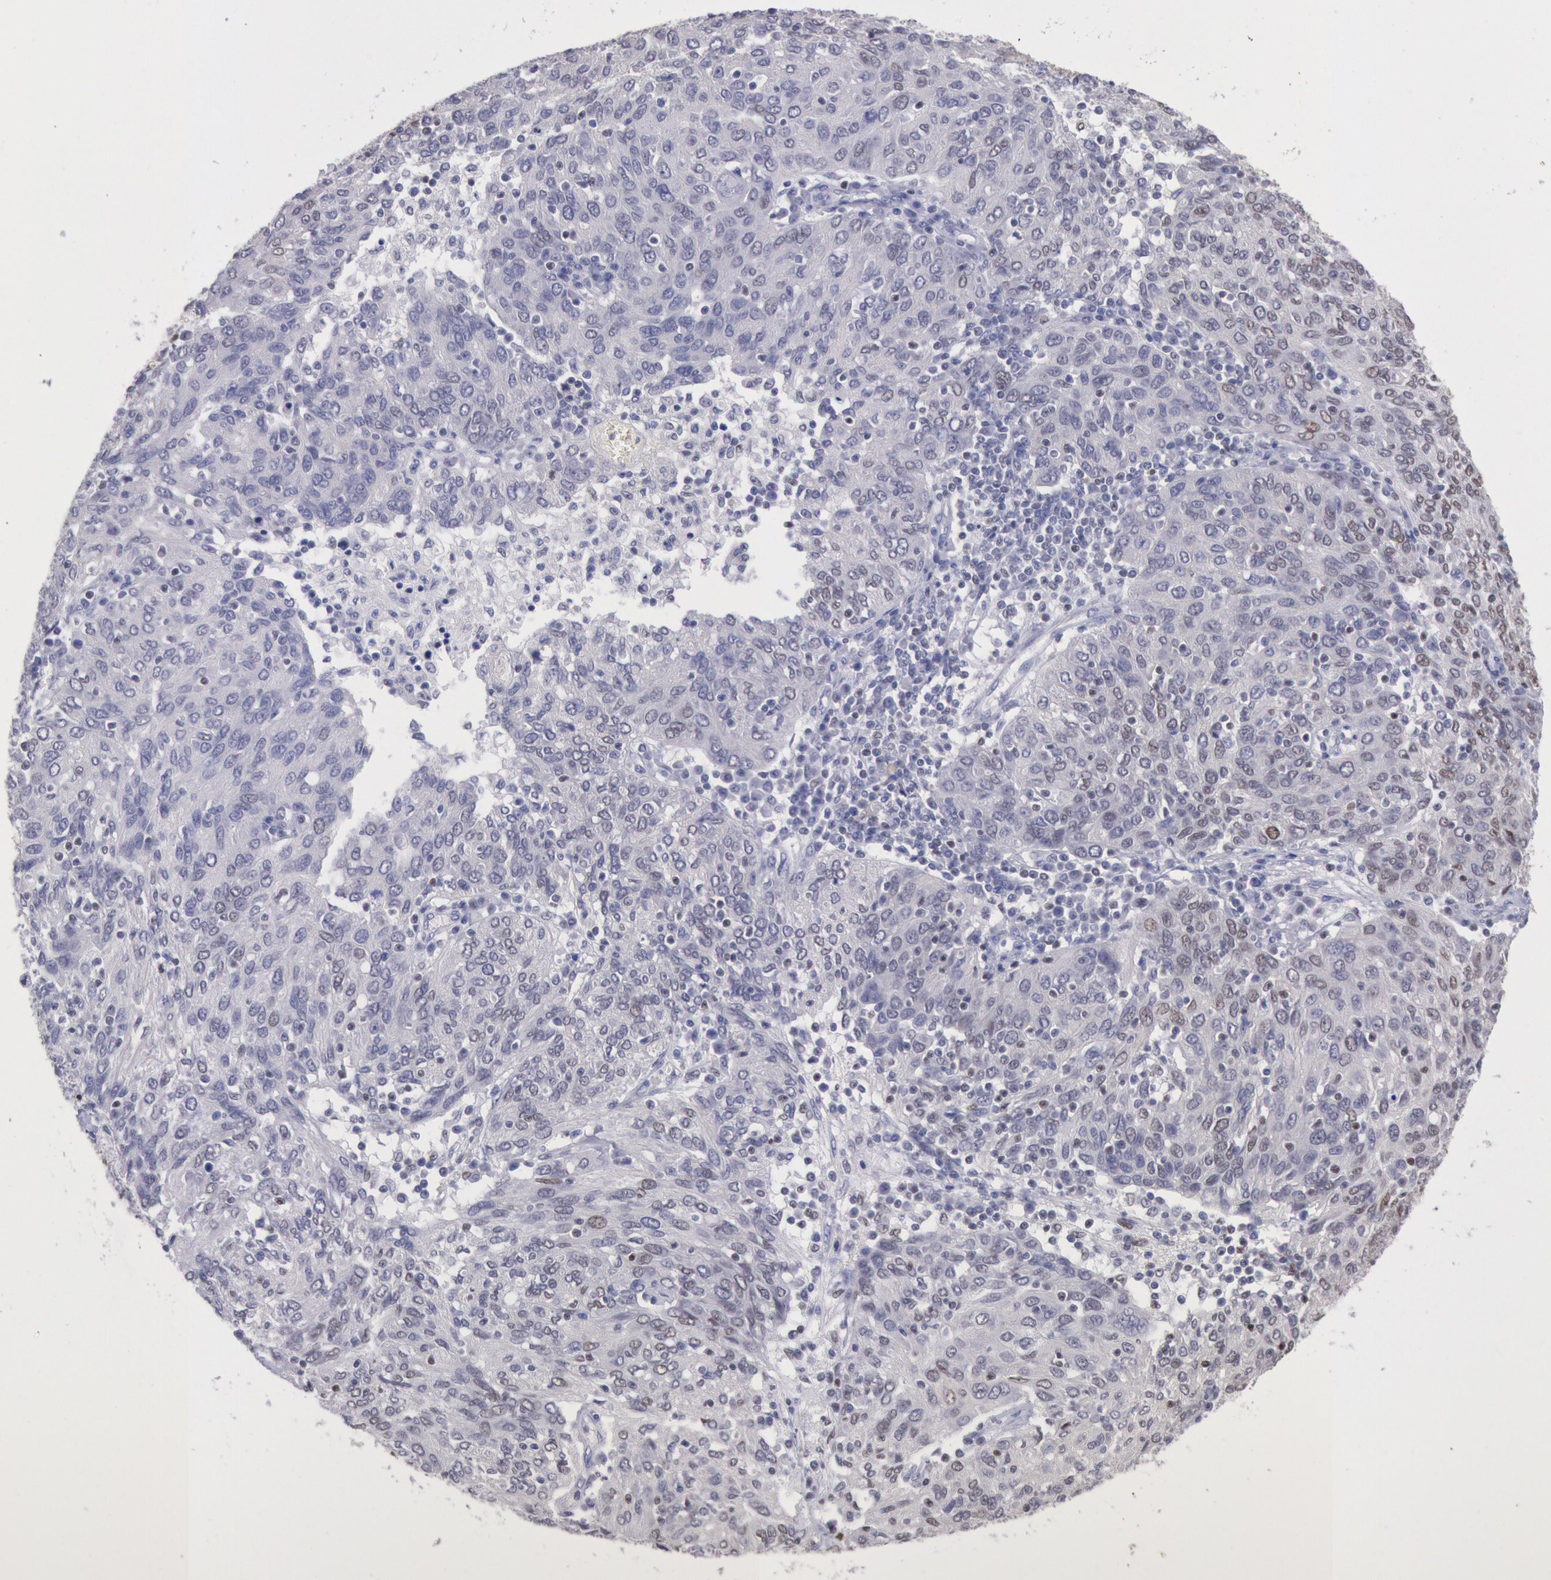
{"staining": {"intensity": "negative", "quantity": "none", "location": "none"}, "tissue": "ovarian cancer", "cell_type": "Tumor cells", "image_type": "cancer", "snomed": [{"axis": "morphology", "description": "Carcinoma, endometroid"}, {"axis": "topography", "description": "Ovary"}], "caption": "The immunohistochemistry (IHC) photomicrograph has no significant staining in tumor cells of endometroid carcinoma (ovarian) tissue.", "gene": "RPS6KA5", "patient": {"sex": "female", "age": 50}}